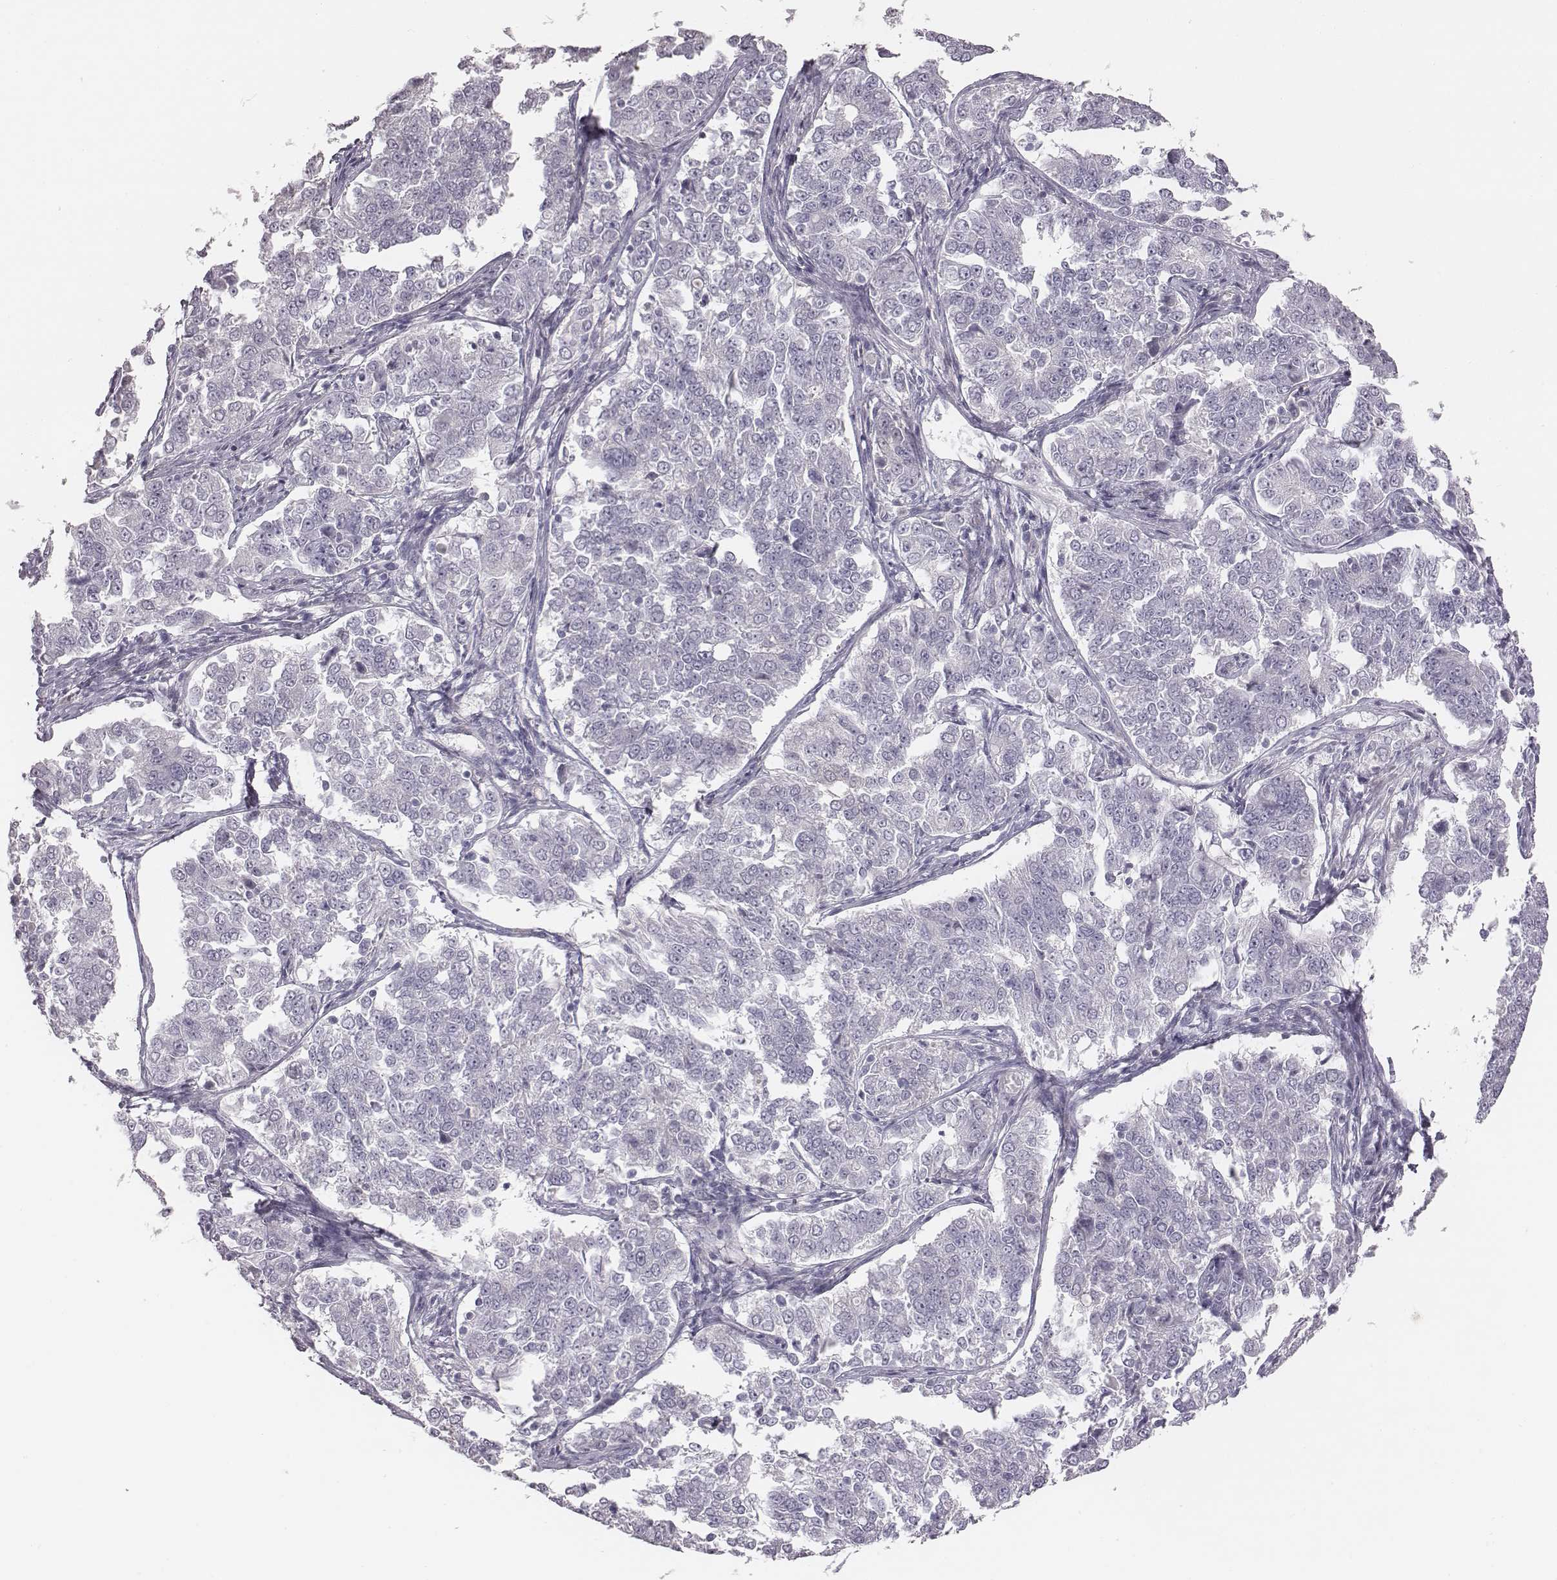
{"staining": {"intensity": "negative", "quantity": "none", "location": "none"}, "tissue": "endometrial cancer", "cell_type": "Tumor cells", "image_type": "cancer", "snomed": [{"axis": "morphology", "description": "Adenocarcinoma, NOS"}, {"axis": "topography", "description": "Endometrium"}], "caption": "IHC photomicrograph of human adenocarcinoma (endometrial) stained for a protein (brown), which displays no expression in tumor cells.", "gene": "CACNG4", "patient": {"sex": "female", "age": 43}}